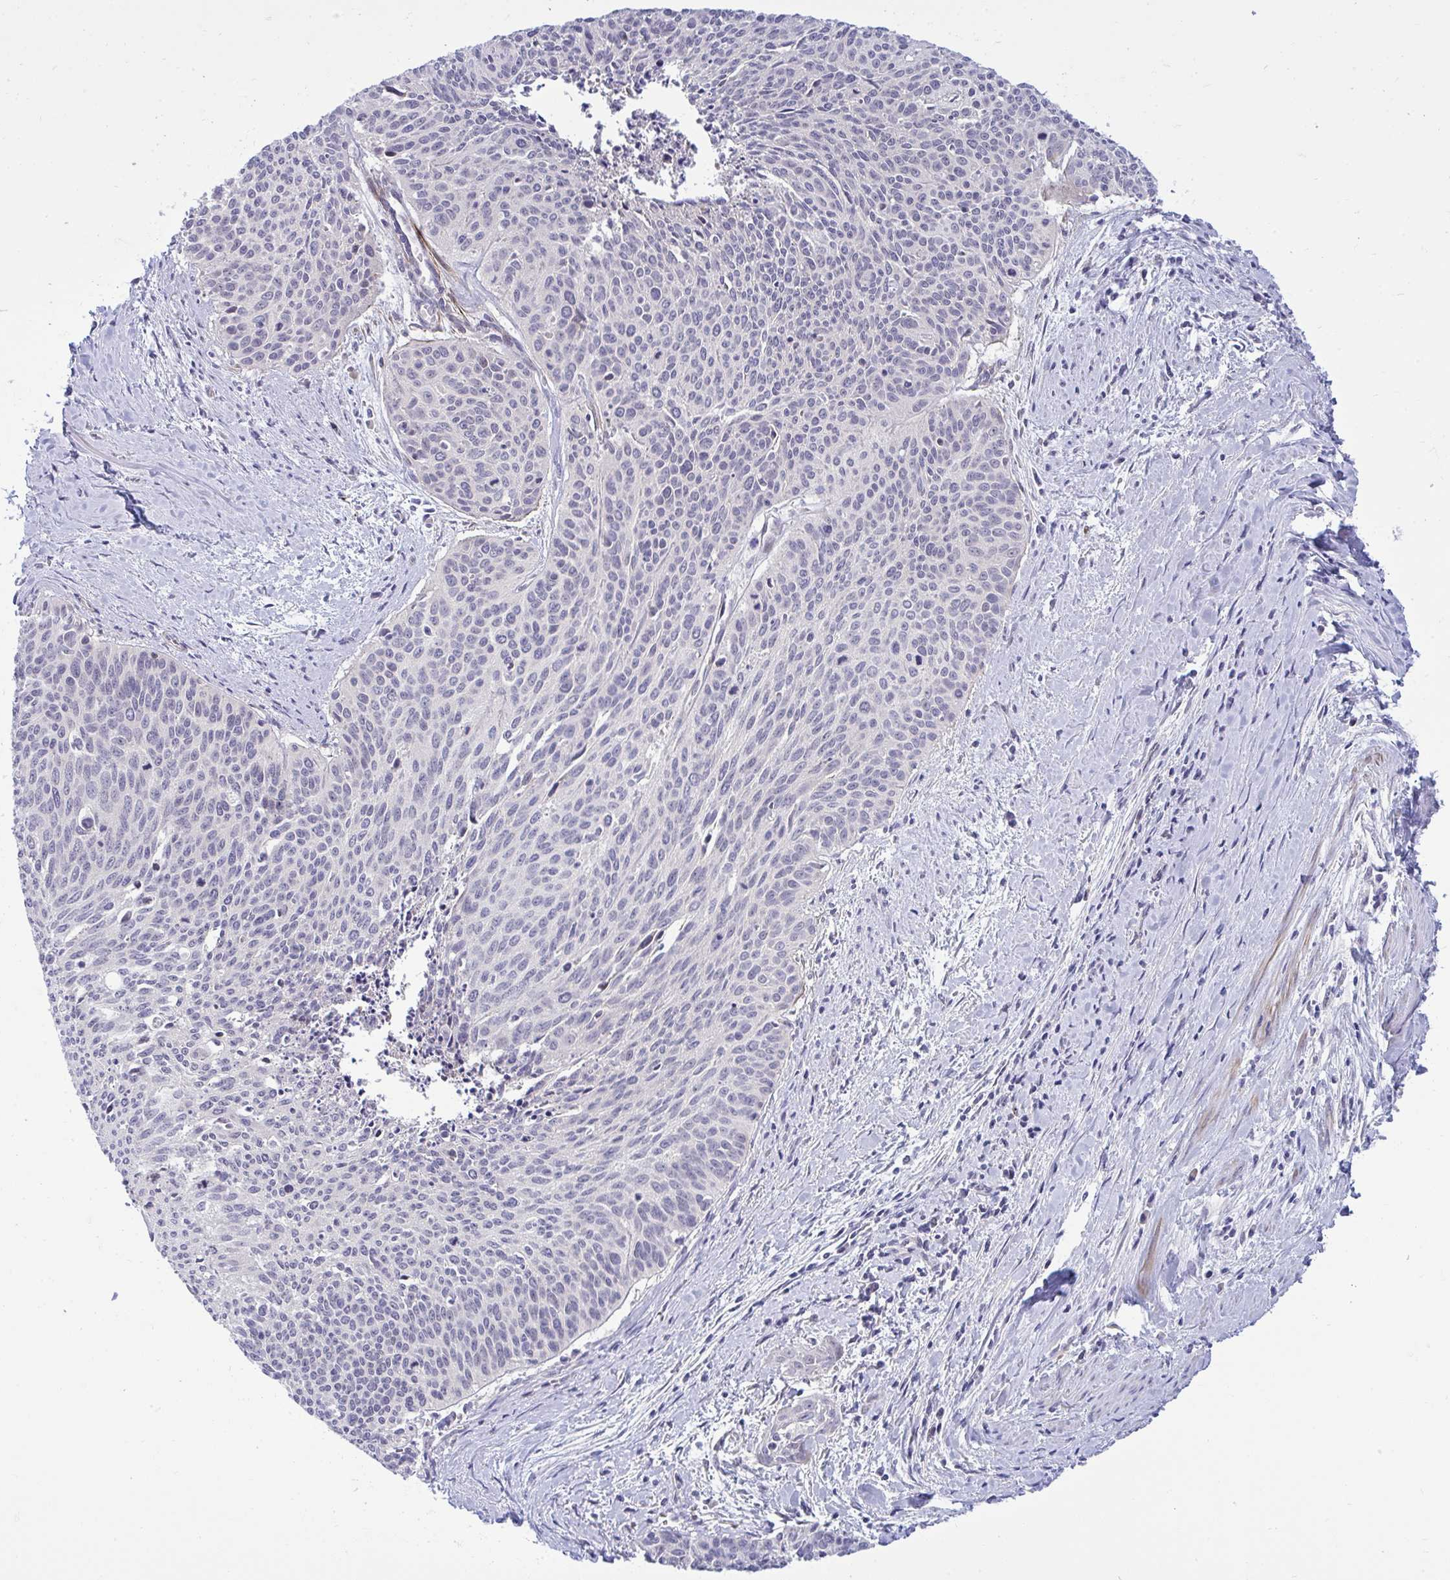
{"staining": {"intensity": "negative", "quantity": "none", "location": "none"}, "tissue": "cervical cancer", "cell_type": "Tumor cells", "image_type": "cancer", "snomed": [{"axis": "morphology", "description": "Squamous cell carcinoma, NOS"}, {"axis": "topography", "description": "Cervix"}], "caption": "Tumor cells show no significant positivity in cervical squamous cell carcinoma. Nuclei are stained in blue.", "gene": "HMBOX1", "patient": {"sex": "female", "age": 55}}